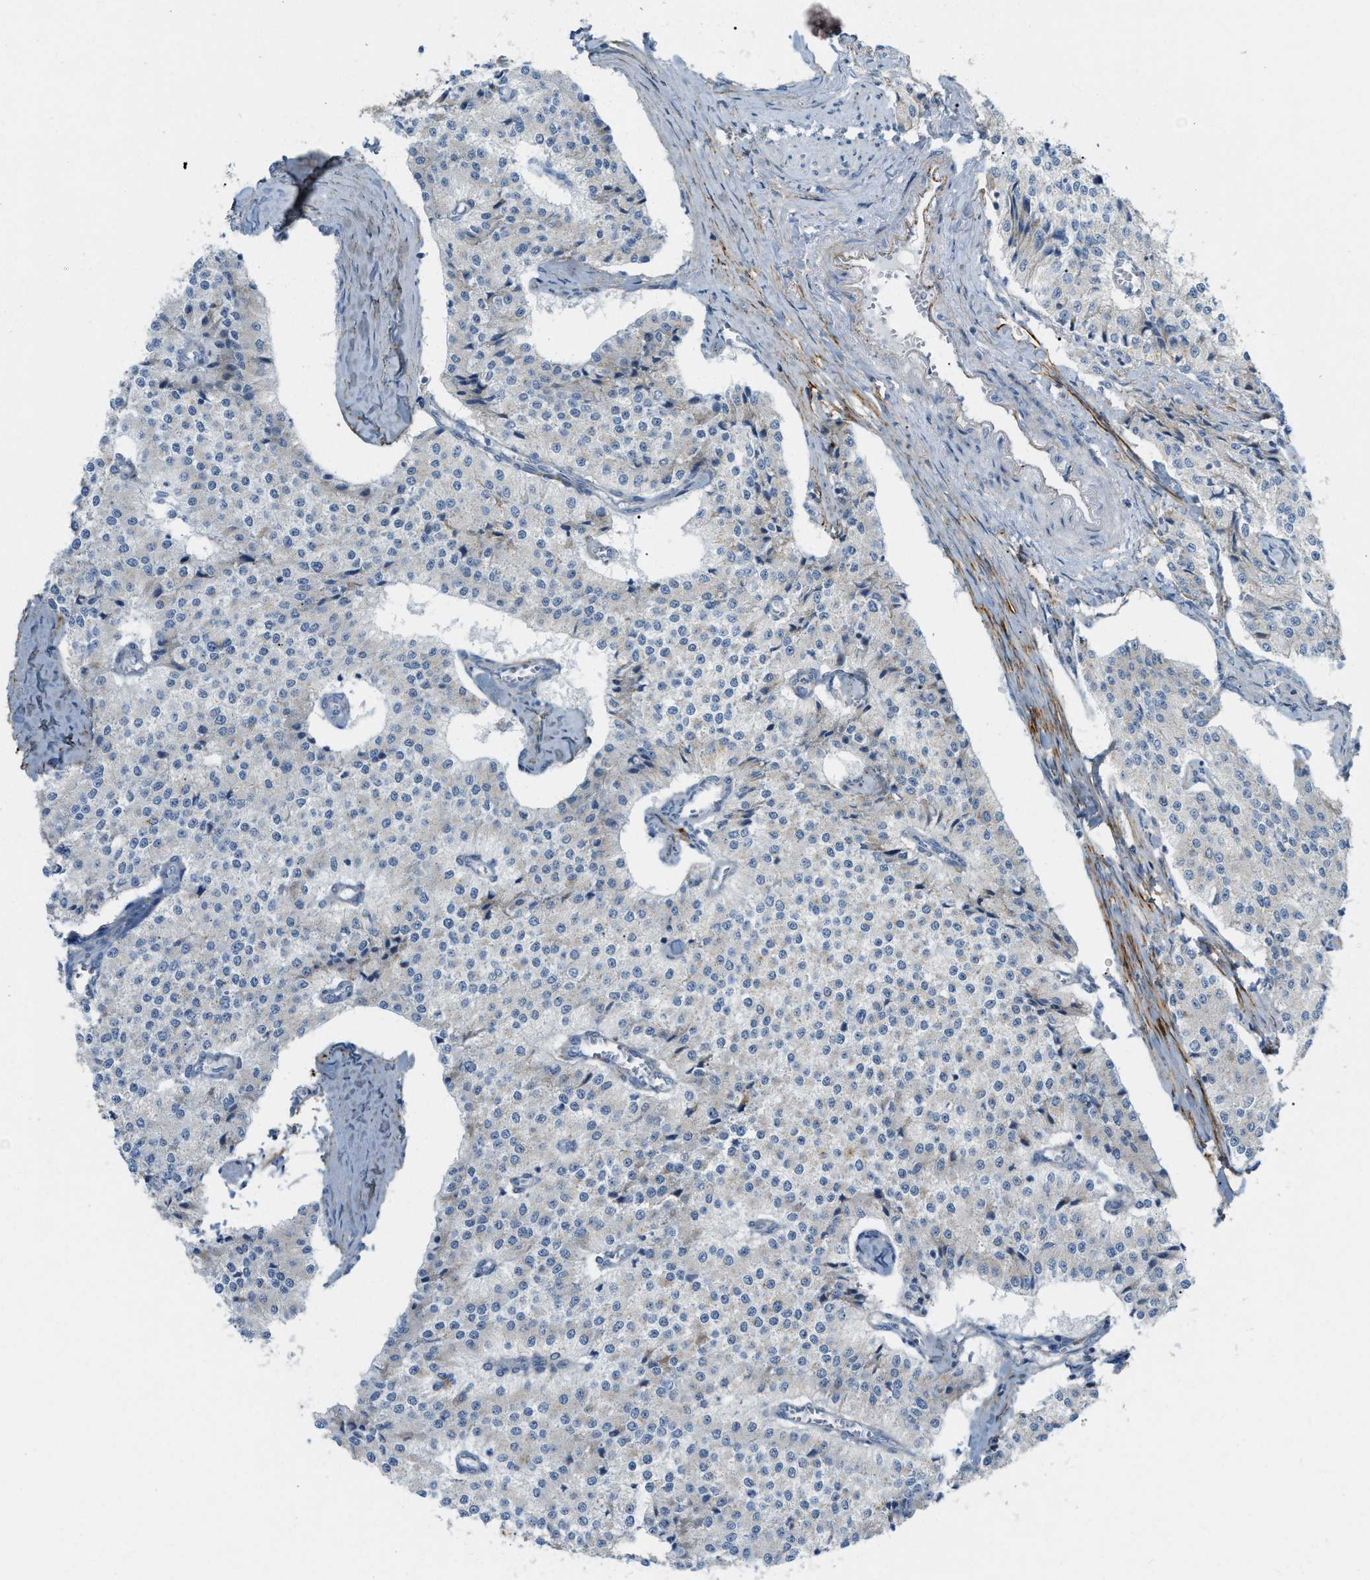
{"staining": {"intensity": "negative", "quantity": "none", "location": "none"}, "tissue": "carcinoid", "cell_type": "Tumor cells", "image_type": "cancer", "snomed": [{"axis": "morphology", "description": "Carcinoid, malignant, NOS"}, {"axis": "topography", "description": "Colon"}], "caption": "Micrograph shows no protein expression in tumor cells of malignant carcinoid tissue.", "gene": "LMBRD1", "patient": {"sex": "female", "age": 52}}